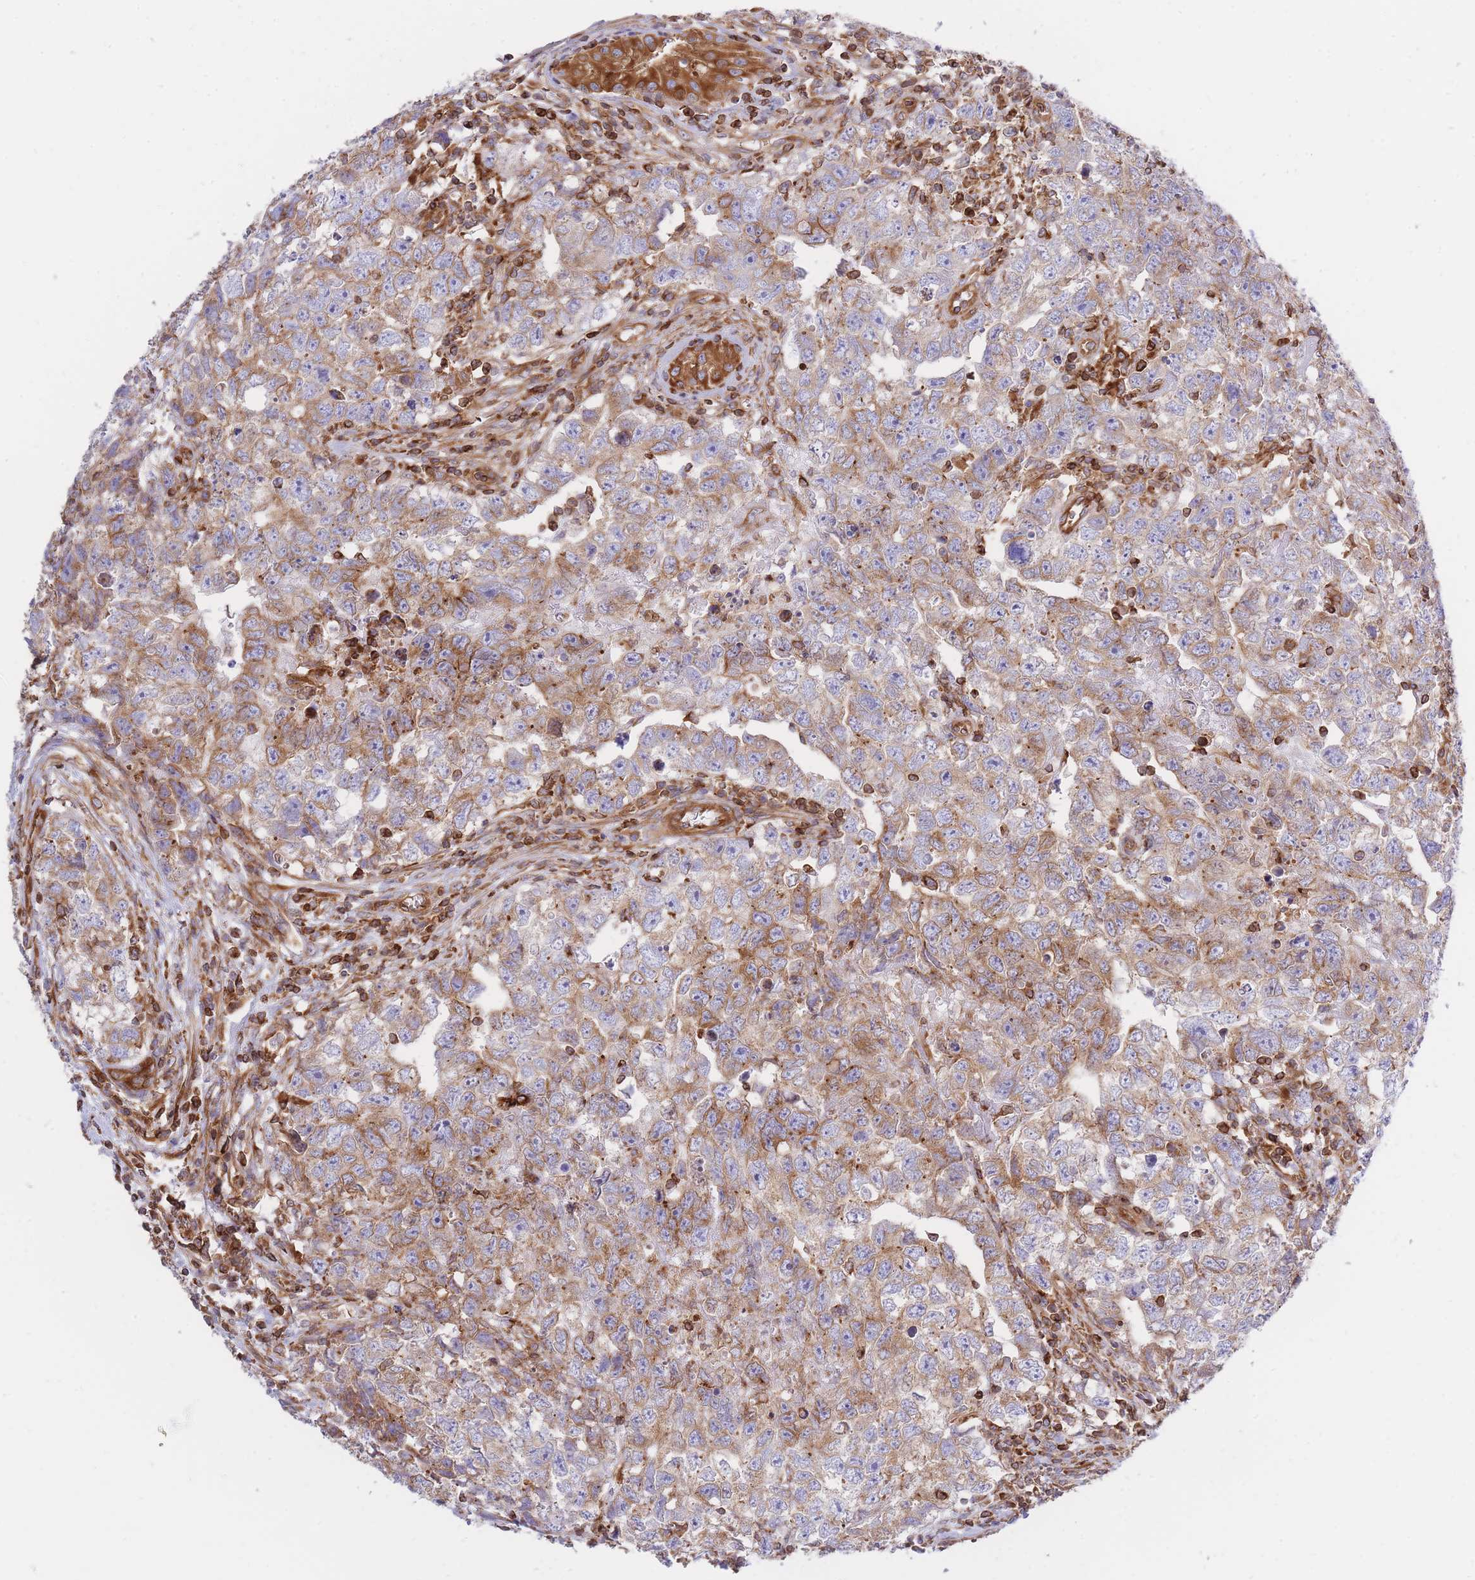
{"staining": {"intensity": "moderate", "quantity": ">75%", "location": "cytoplasmic/membranous"}, "tissue": "testis cancer", "cell_type": "Tumor cells", "image_type": "cancer", "snomed": [{"axis": "morphology", "description": "Carcinoma, Embryonal, NOS"}, {"axis": "topography", "description": "Testis"}], "caption": "Immunohistochemistry (IHC) photomicrograph of neoplastic tissue: human testis embryonal carcinoma stained using immunohistochemistry (IHC) exhibits medium levels of moderate protein expression localized specifically in the cytoplasmic/membranous of tumor cells, appearing as a cytoplasmic/membranous brown color.", "gene": "REM1", "patient": {"sex": "male", "age": 22}}